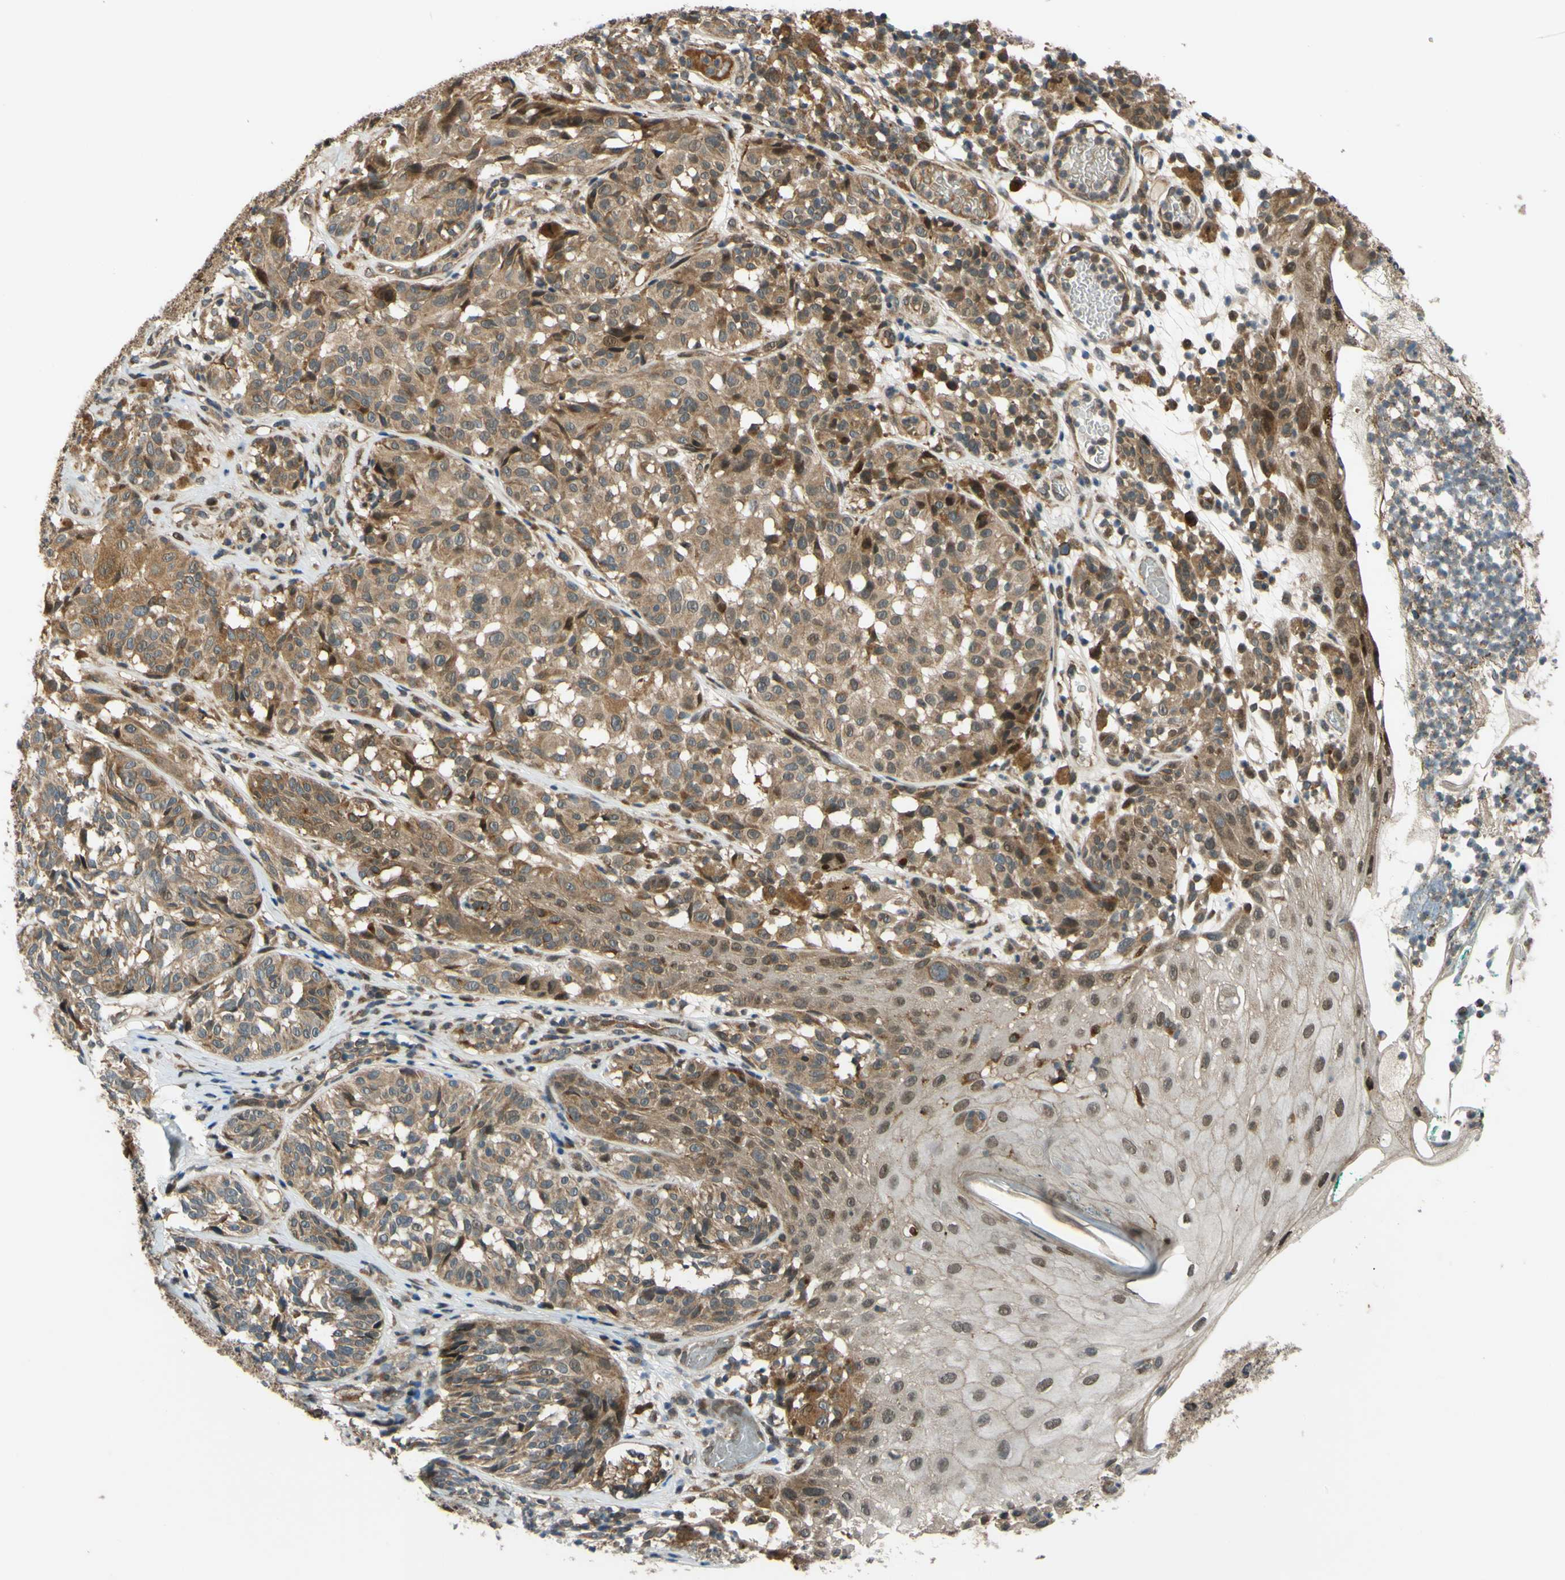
{"staining": {"intensity": "moderate", "quantity": ">75%", "location": "cytoplasmic/membranous"}, "tissue": "melanoma", "cell_type": "Tumor cells", "image_type": "cancer", "snomed": [{"axis": "morphology", "description": "Malignant melanoma, NOS"}, {"axis": "topography", "description": "Skin"}], "caption": "Moderate cytoplasmic/membranous staining is present in about >75% of tumor cells in melanoma.", "gene": "ABCC8", "patient": {"sex": "female", "age": 46}}